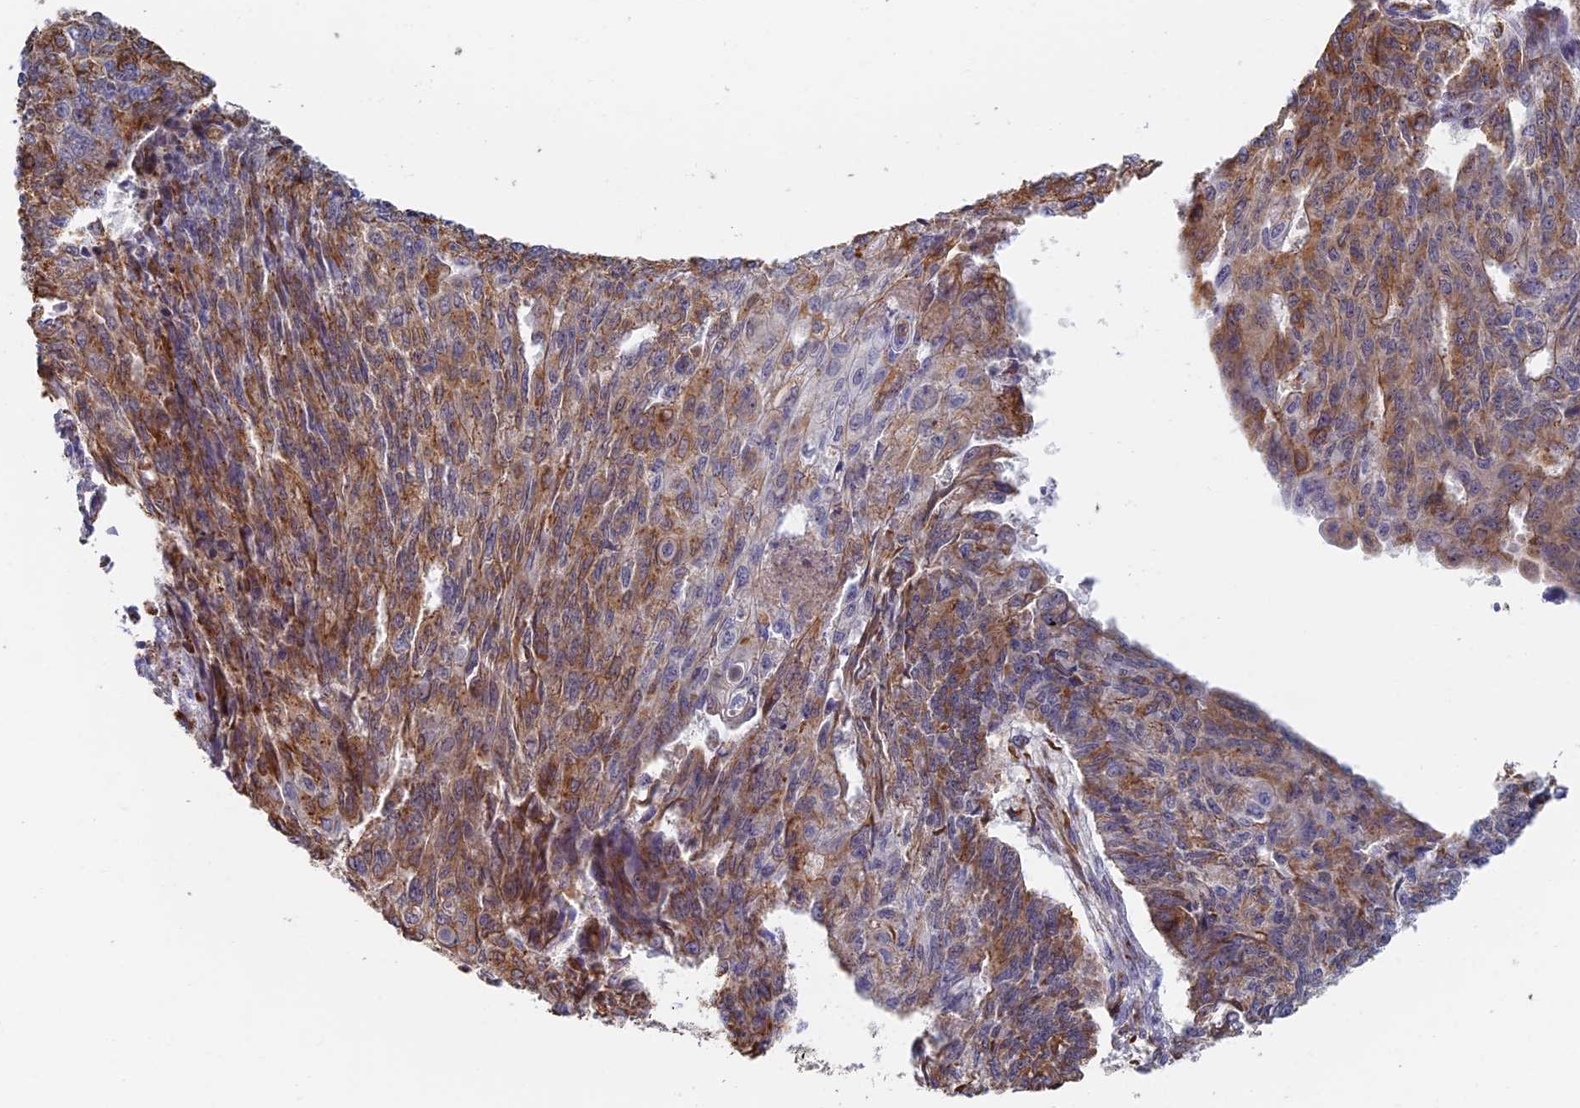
{"staining": {"intensity": "moderate", "quantity": "25%-75%", "location": "cytoplasmic/membranous"}, "tissue": "endometrial cancer", "cell_type": "Tumor cells", "image_type": "cancer", "snomed": [{"axis": "morphology", "description": "Adenocarcinoma, NOS"}, {"axis": "topography", "description": "Endometrium"}], "caption": "DAB (3,3'-diaminobenzidine) immunohistochemical staining of endometrial cancer displays moderate cytoplasmic/membranous protein expression in about 25%-75% of tumor cells. The staining was performed using DAB (3,3'-diaminobenzidine), with brown indicating positive protein expression. Nuclei are stained blue with hematoxylin.", "gene": "GPATCH1", "patient": {"sex": "female", "age": 32}}